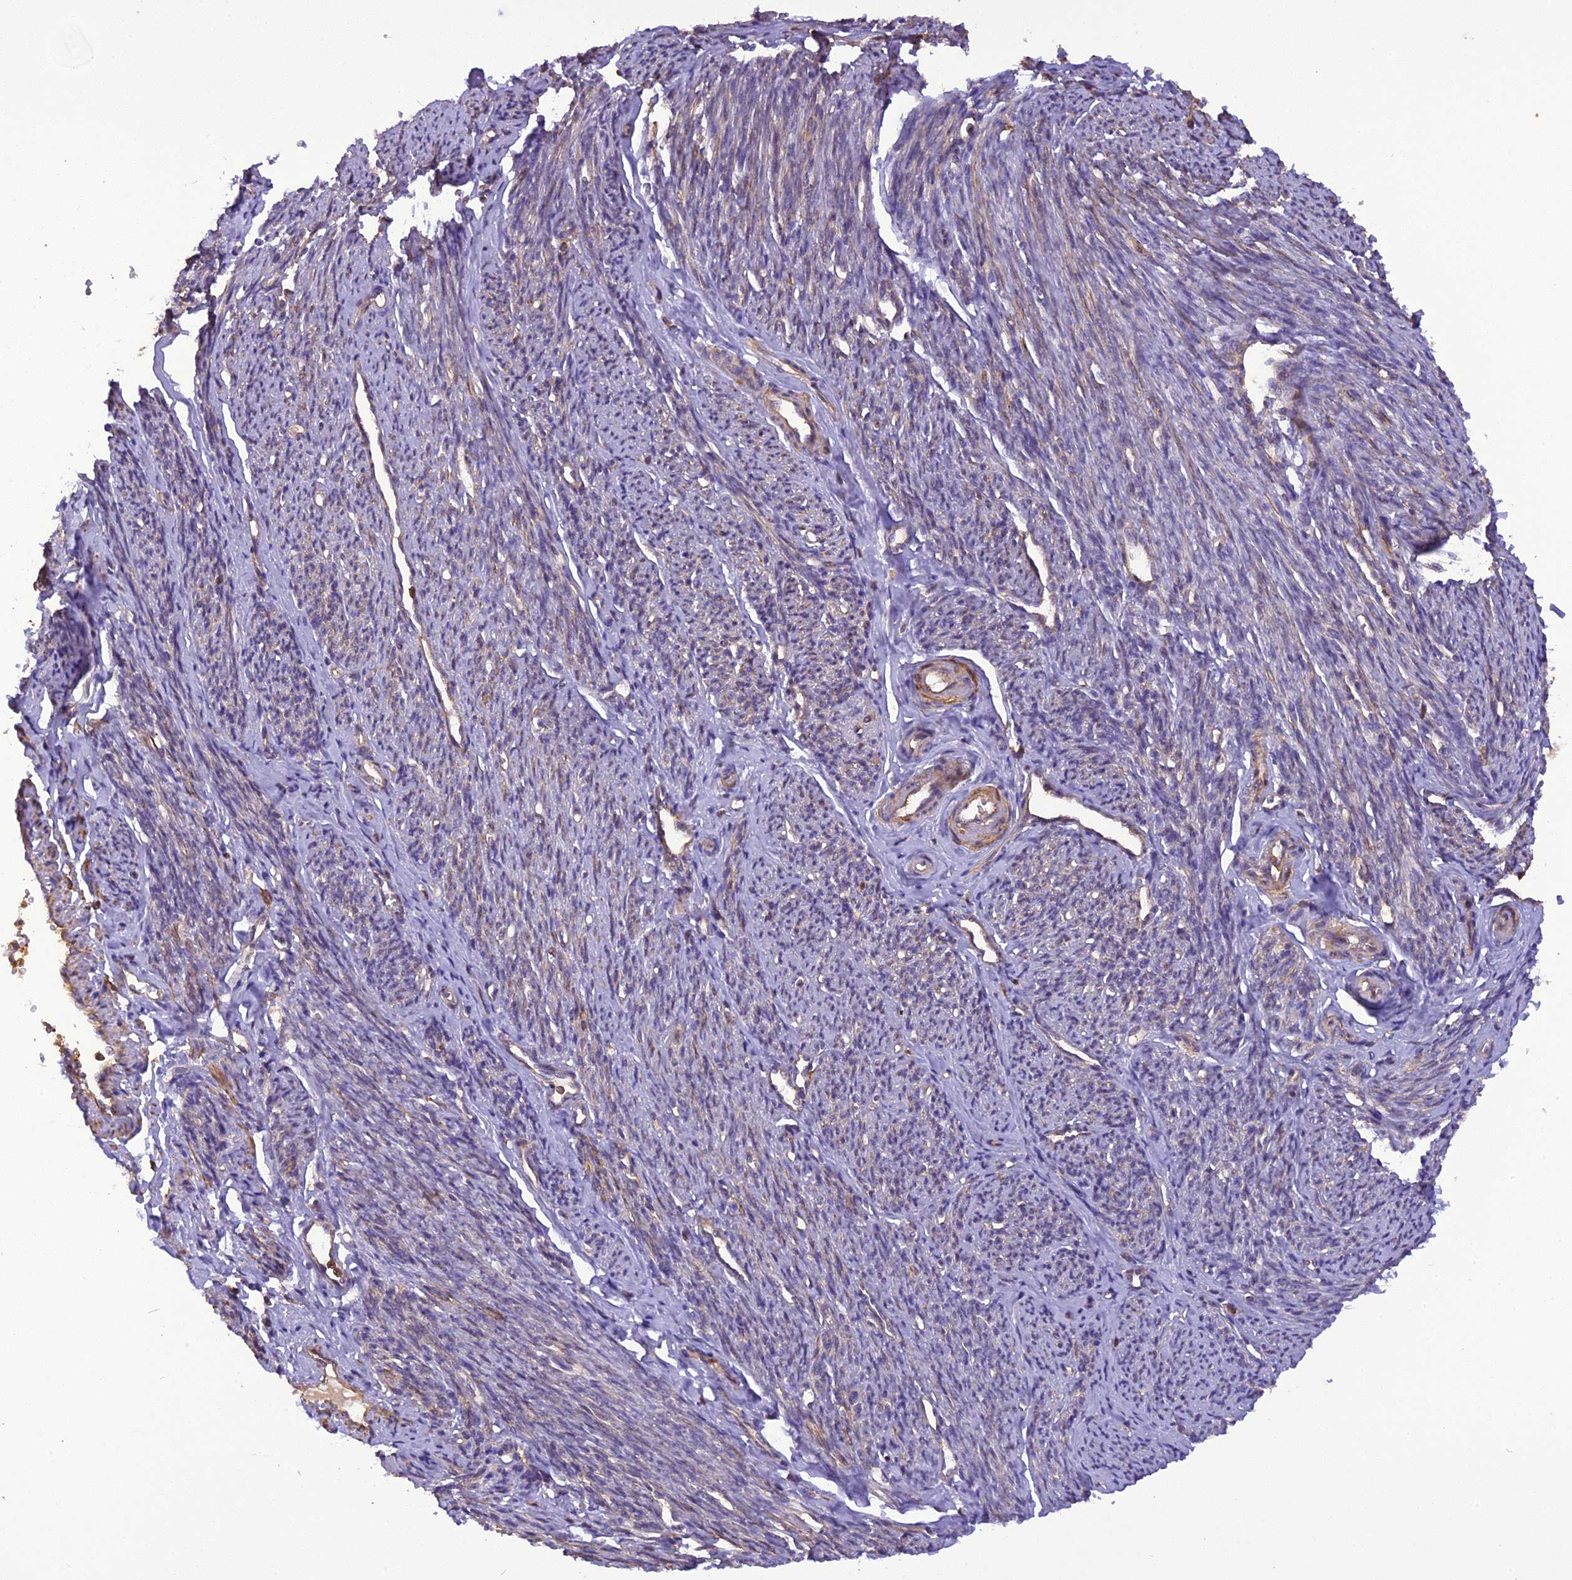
{"staining": {"intensity": "strong", "quantity": "25%-75%", "location": "cytoplasmic/membranous"}, "tissue": "smooth muscle", "cell_type": "Smooth muscle cells", "image_type": "normal", "snomed": [{"axis": "morphology", "description": "Normal tissue, NOS"}, {"axis": "topography", "description": "Smooth muscle"}, {"axis": "topography", "description": "Uterus"}], "caption": "Smooth muscle stained for a protein shows strong cytoplasmic/membranous positivity in smooth muscle cells.", "gene": "STOML1", "patient": {"sex": "female", "age": 59}}